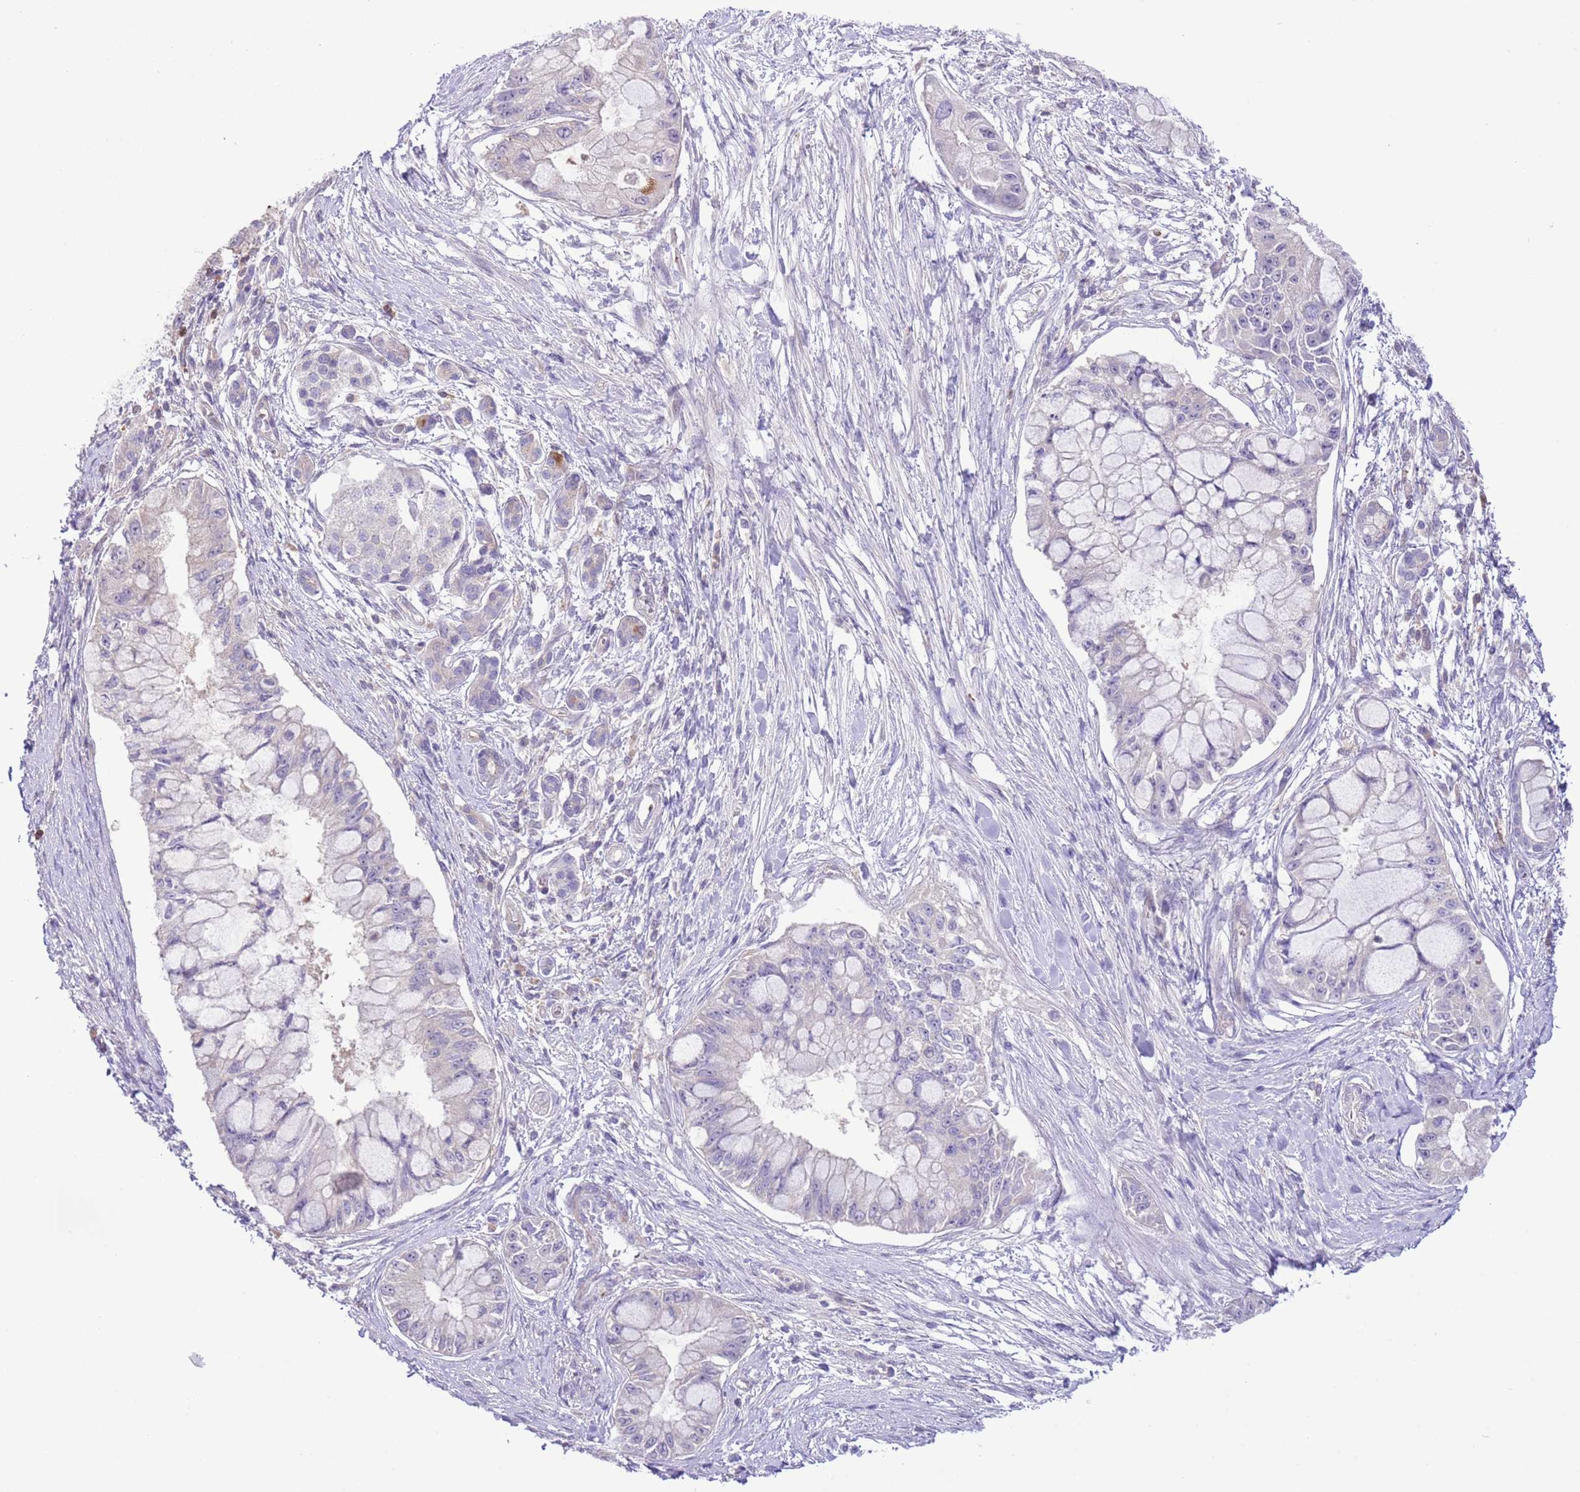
{"staining": {"intensity": "negative", "quantity": "none", "location": "none"}, "tissue": "pancreatic cancer", "cell_type": "Tumor cells", "image_type": "cancer", "snomed": [{"axis": "morphology", "description": "Adenocarcinoma, NOS"}, {"axis": "topography", "description": "Pancreas"}], "caption": "Protein analysis of pancreatic adenocarcinoma demonstrates no significant positivity in tumor cells.", "gene": "PRR32", "patient": {"sex": "male", "age": 48}}